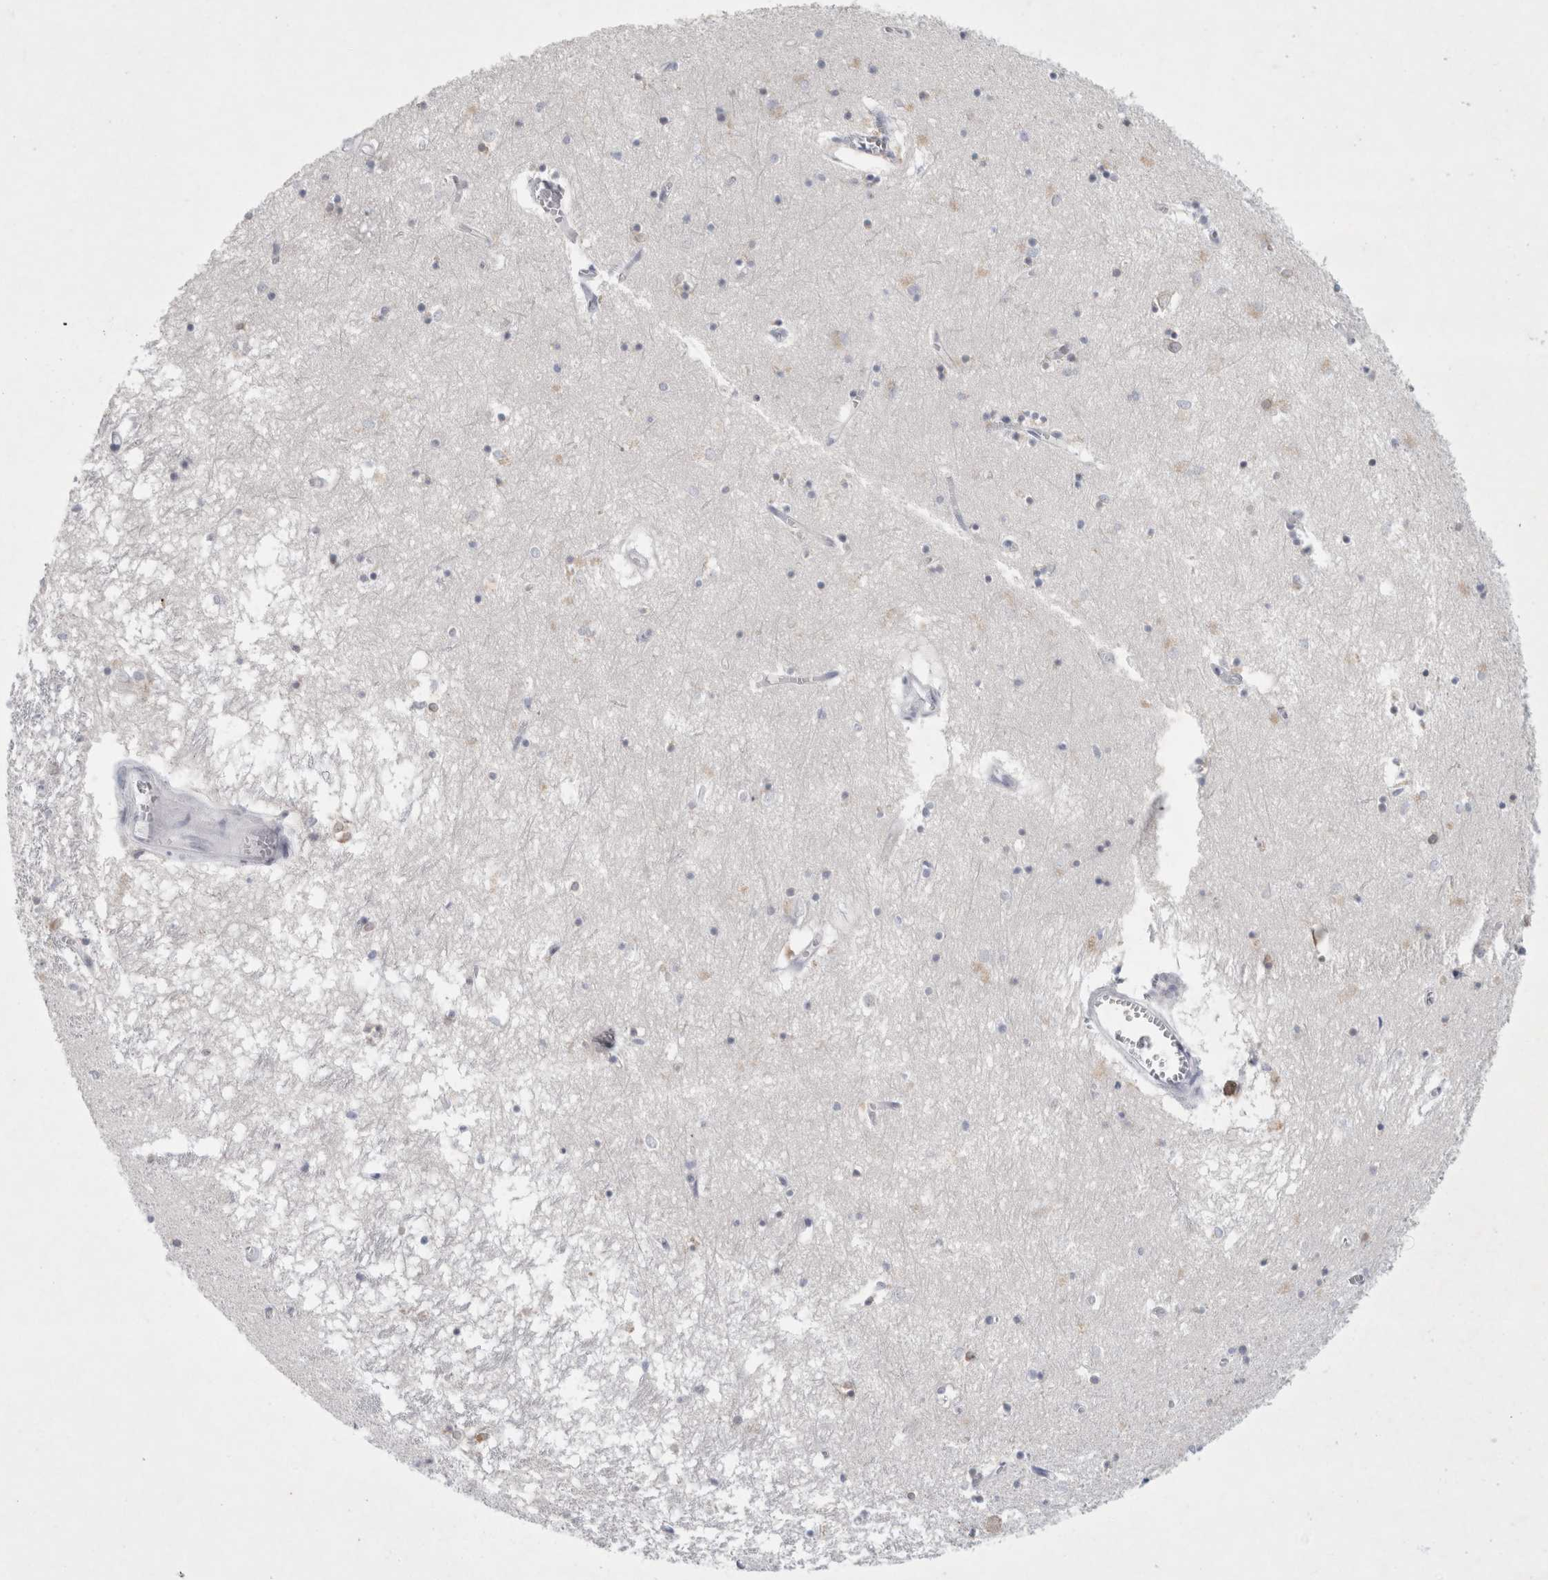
{"staining": {"intensity": "weak", "quantity": "<25%", "location": "cytoplasmic/membranous"}, "tissue": "hippocampus", "cell_type": "Glial cells", "image_type": "normal", "snomed": [{"axis": "morphology", "description": "Normal tissue, NOS"}, {"axis": "topography", "description": "Hippocampus"}], "caption": "Protein analysis of unremarkable hippocampus demonstrates no significant positivity in glial cells. (DAB immunohistochemistry (IHC) visualized using brightfield microscopy, high magnification).", "gene": "NIPA1", "patient": {"sex": "male", "age": 70}}